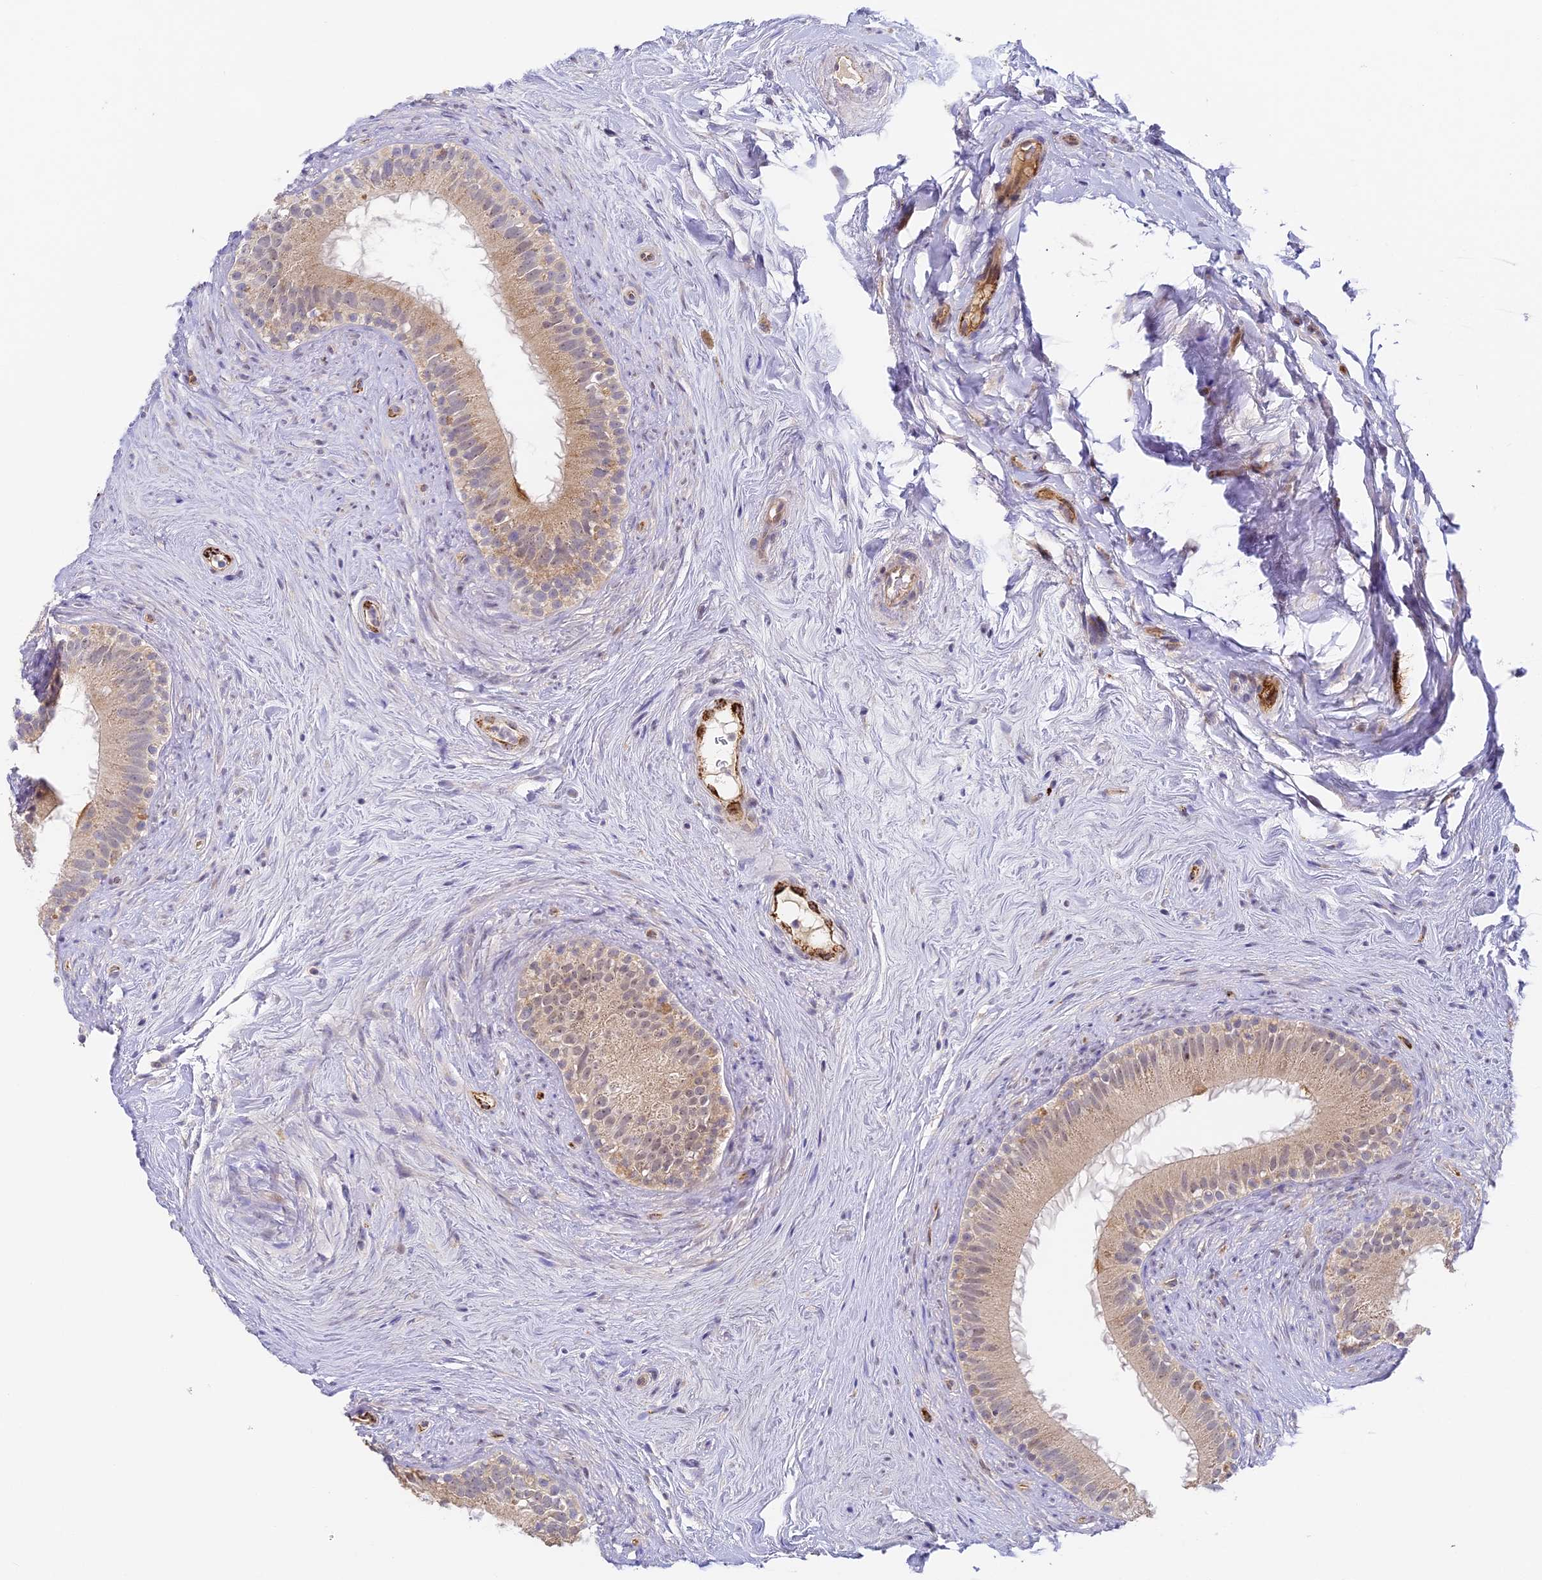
{"staining": {"intensity": "moderate", "quantity": "<25%", "location": "nuclear"}, "tissue": "epididymis", "cell_type": "Glandular cells", "image_type": "normal", "snomed": [{"axis": "morphology", "description": "Normal tissue, NOS"}, {"axis": "topography", "description": "Epididymis"}], "caption": "Benign epididymis demonstrates moderate nuclear staining in about <25% of glandular cells.", "gene": "DNAAF10", "patient": {"sex": "male", "age": 84}}